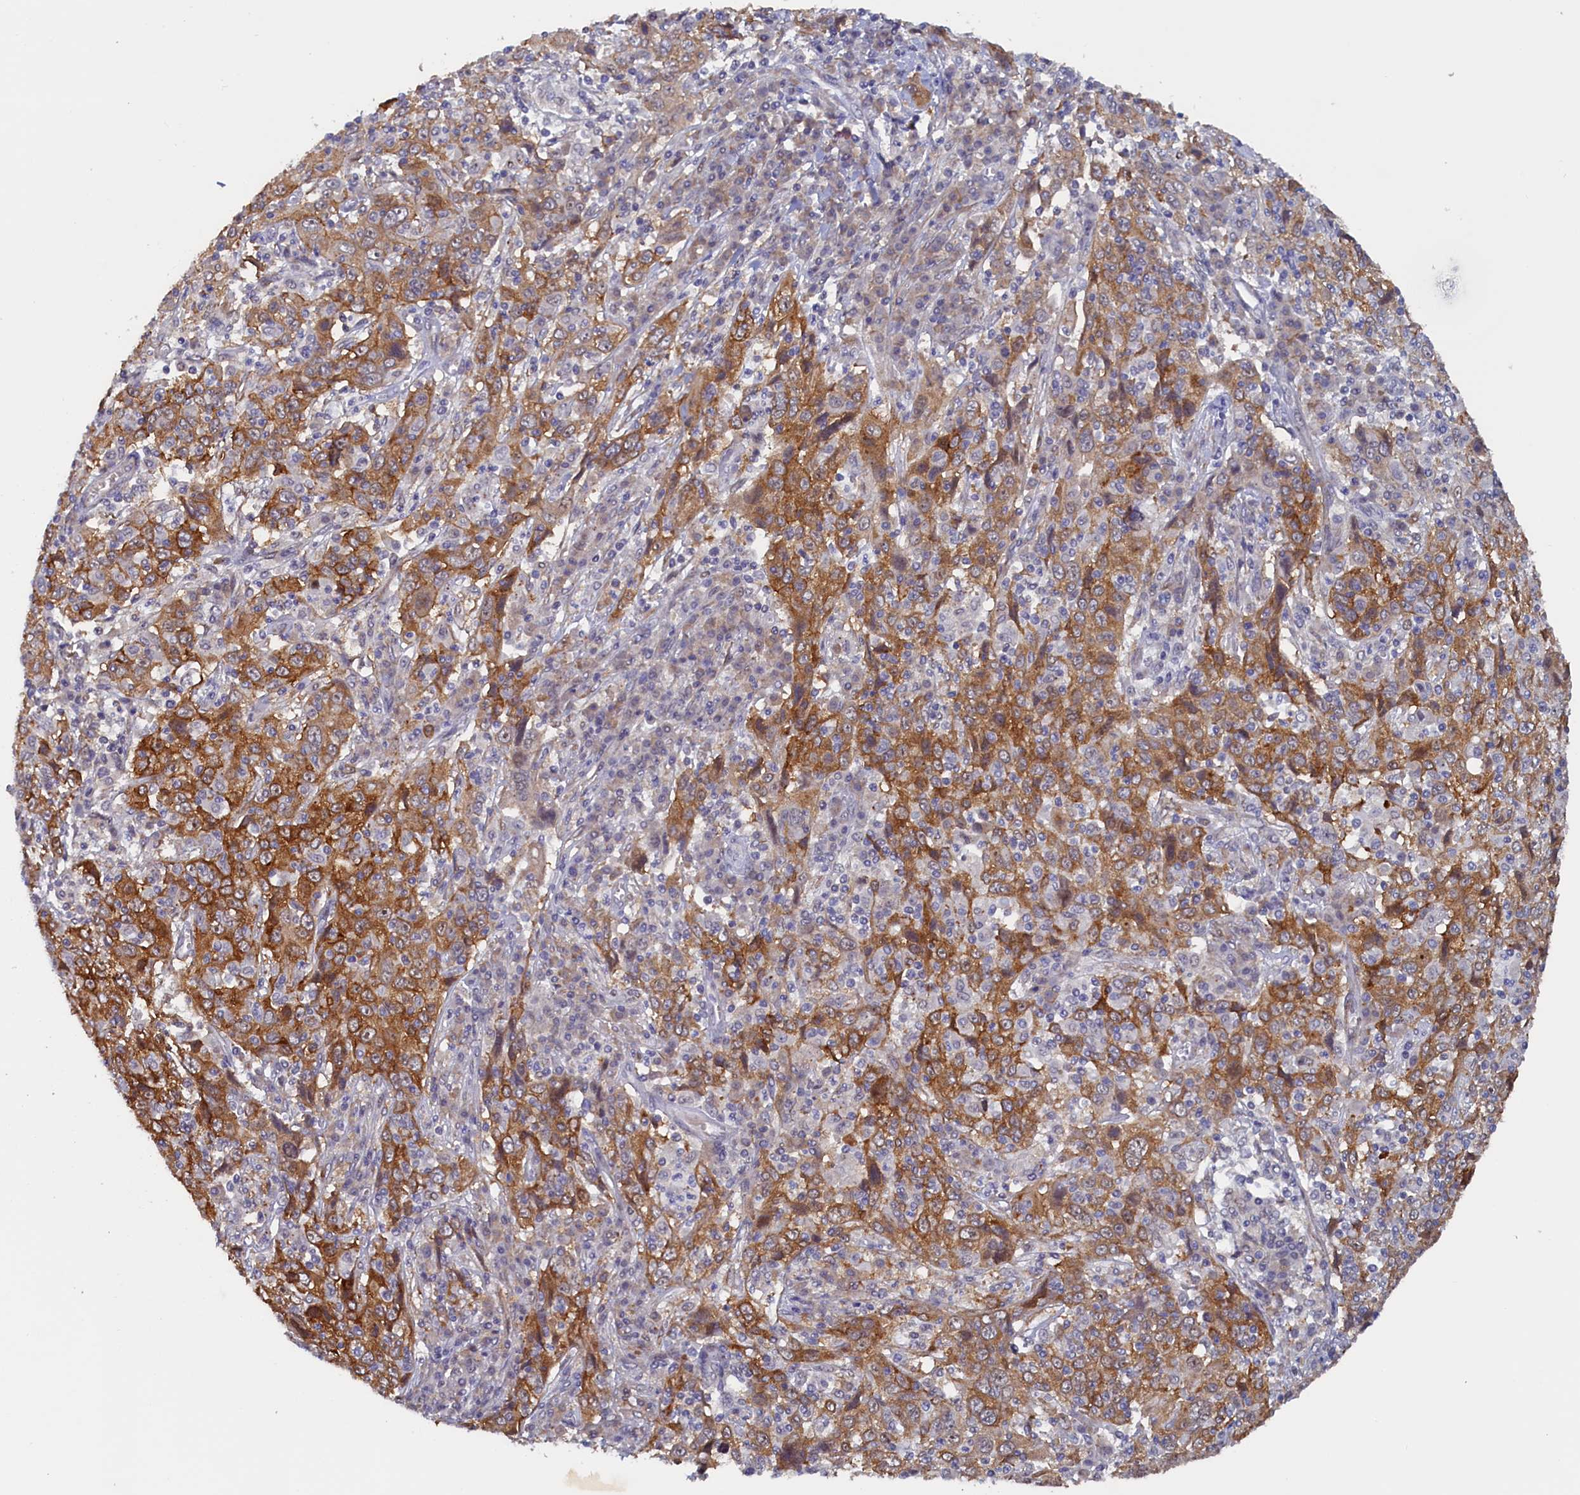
{"staining": {"intensity": "moderate", "quantity": ">75%", "location": "cytoplasmic/membranous"}, "tissue": "cervical cancer", "cell_type": "Tumor cells", "image_type": "cancer", "snomed": [{"axis": "morphology", "description": "Squamous cell carcinoma, NOS"}, {"axis": "topography", "description": "Cervix"}], "caption": "Immunohistochemistry (IHC) of cervical cancer (squamous cell carcinoma) reveals medium levels of moderate cytoplasmic/membranous staining in approximately >75% of tumor cells.", "gene": "PACSIN3", "patient": {"sex": "female", "age": 46}}